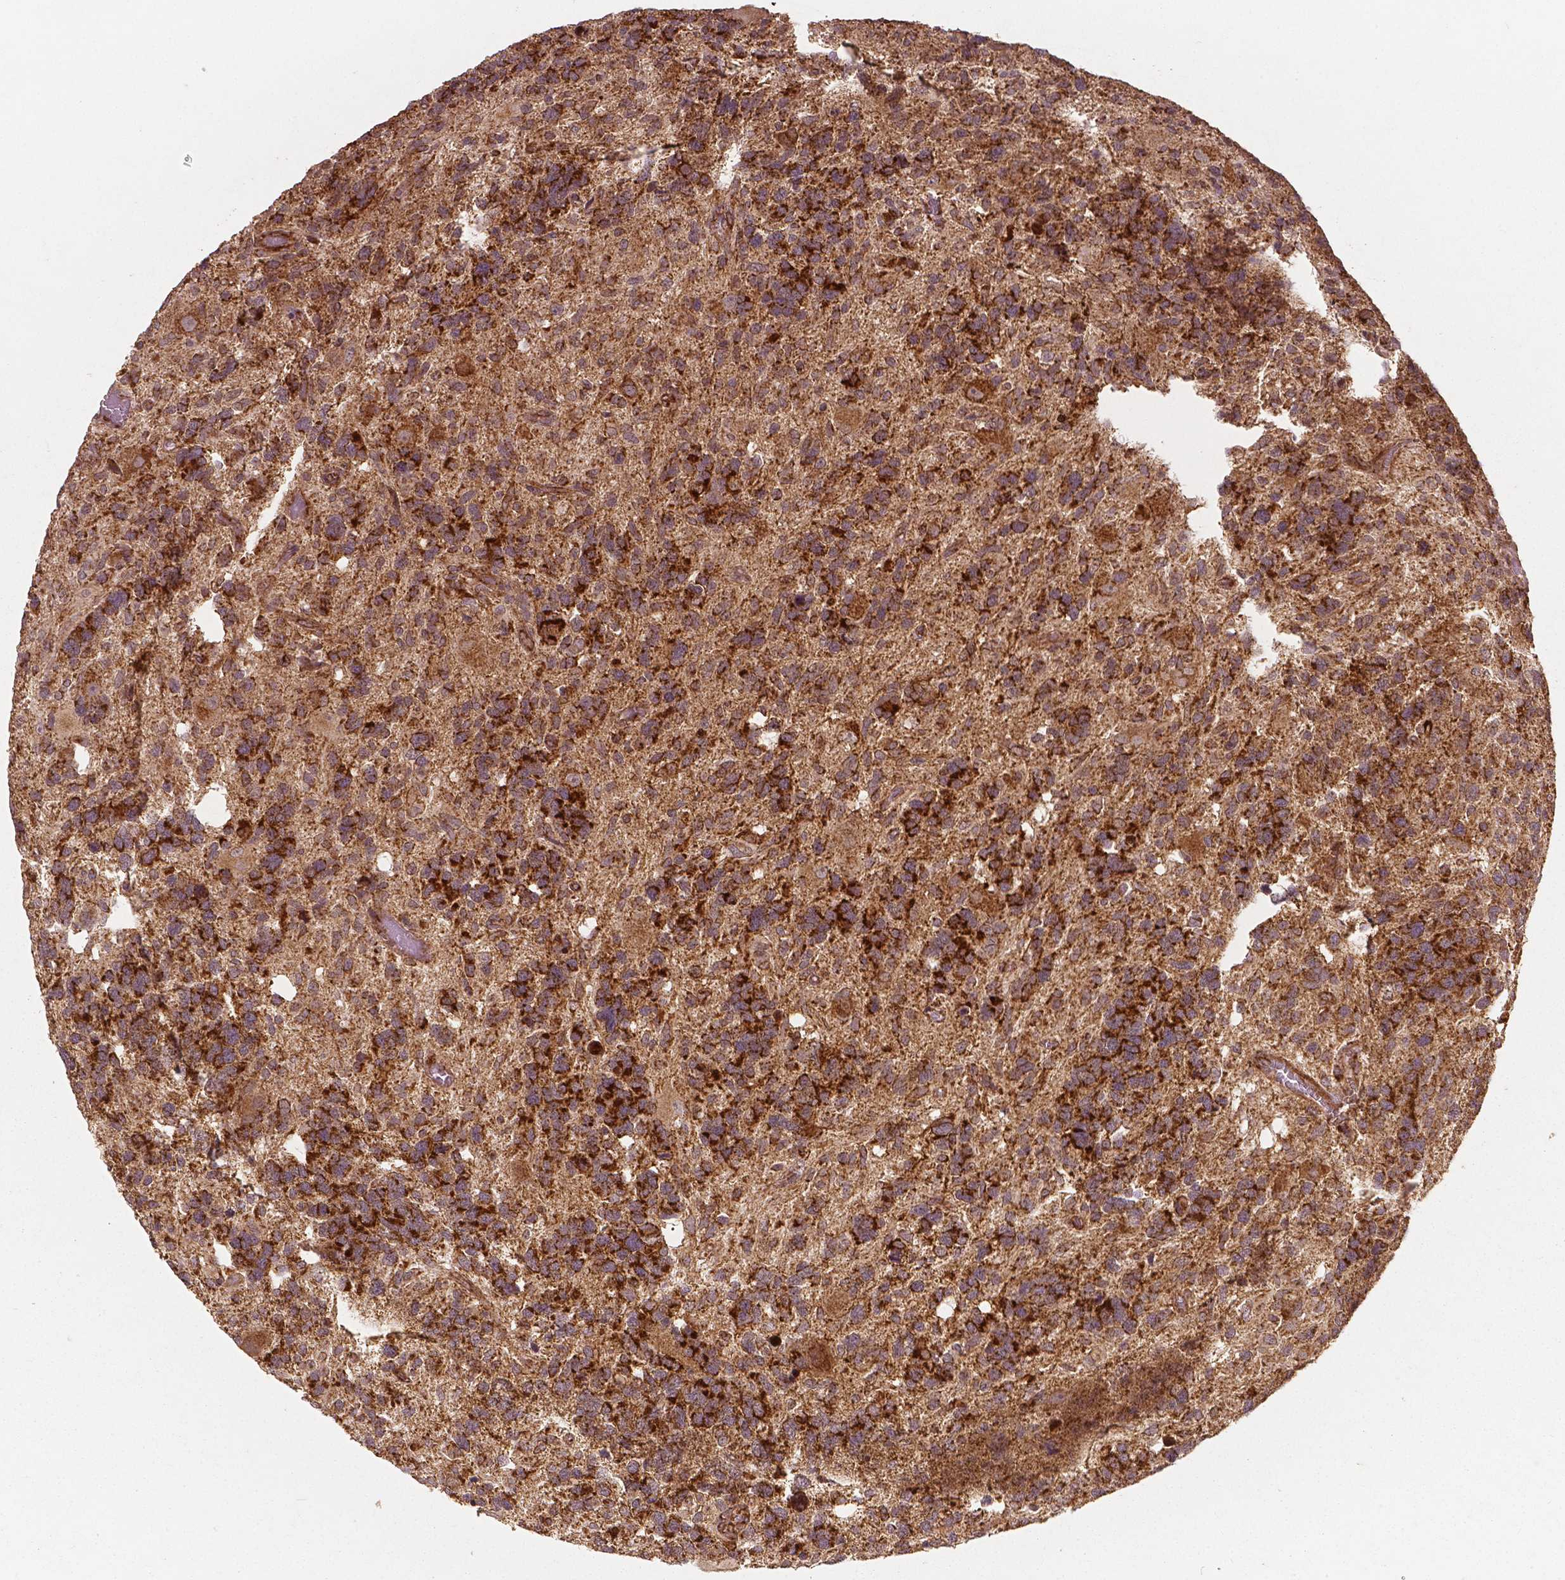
{"staining": {"intensity": "strong", "quantity": ">75%", "location": "cytoplasmic/membranous"}, "tissue": "glioma", "cell_type": "Tumor cells", "image_type": "cancer", "snomed": [{"axis": "morphology", "description": "Glioma, malignant, High grade"}, {"axis": "topography", "description": "Brain"}], "caption": "A high amount of strong cytoplasmic/membranous positivity is appreciated in approximately >75% of tumor cells in malignant glioma (high-grade) tissue.", "gene": "PGAM5", "patient": {"sex": "male", "age": 49}}